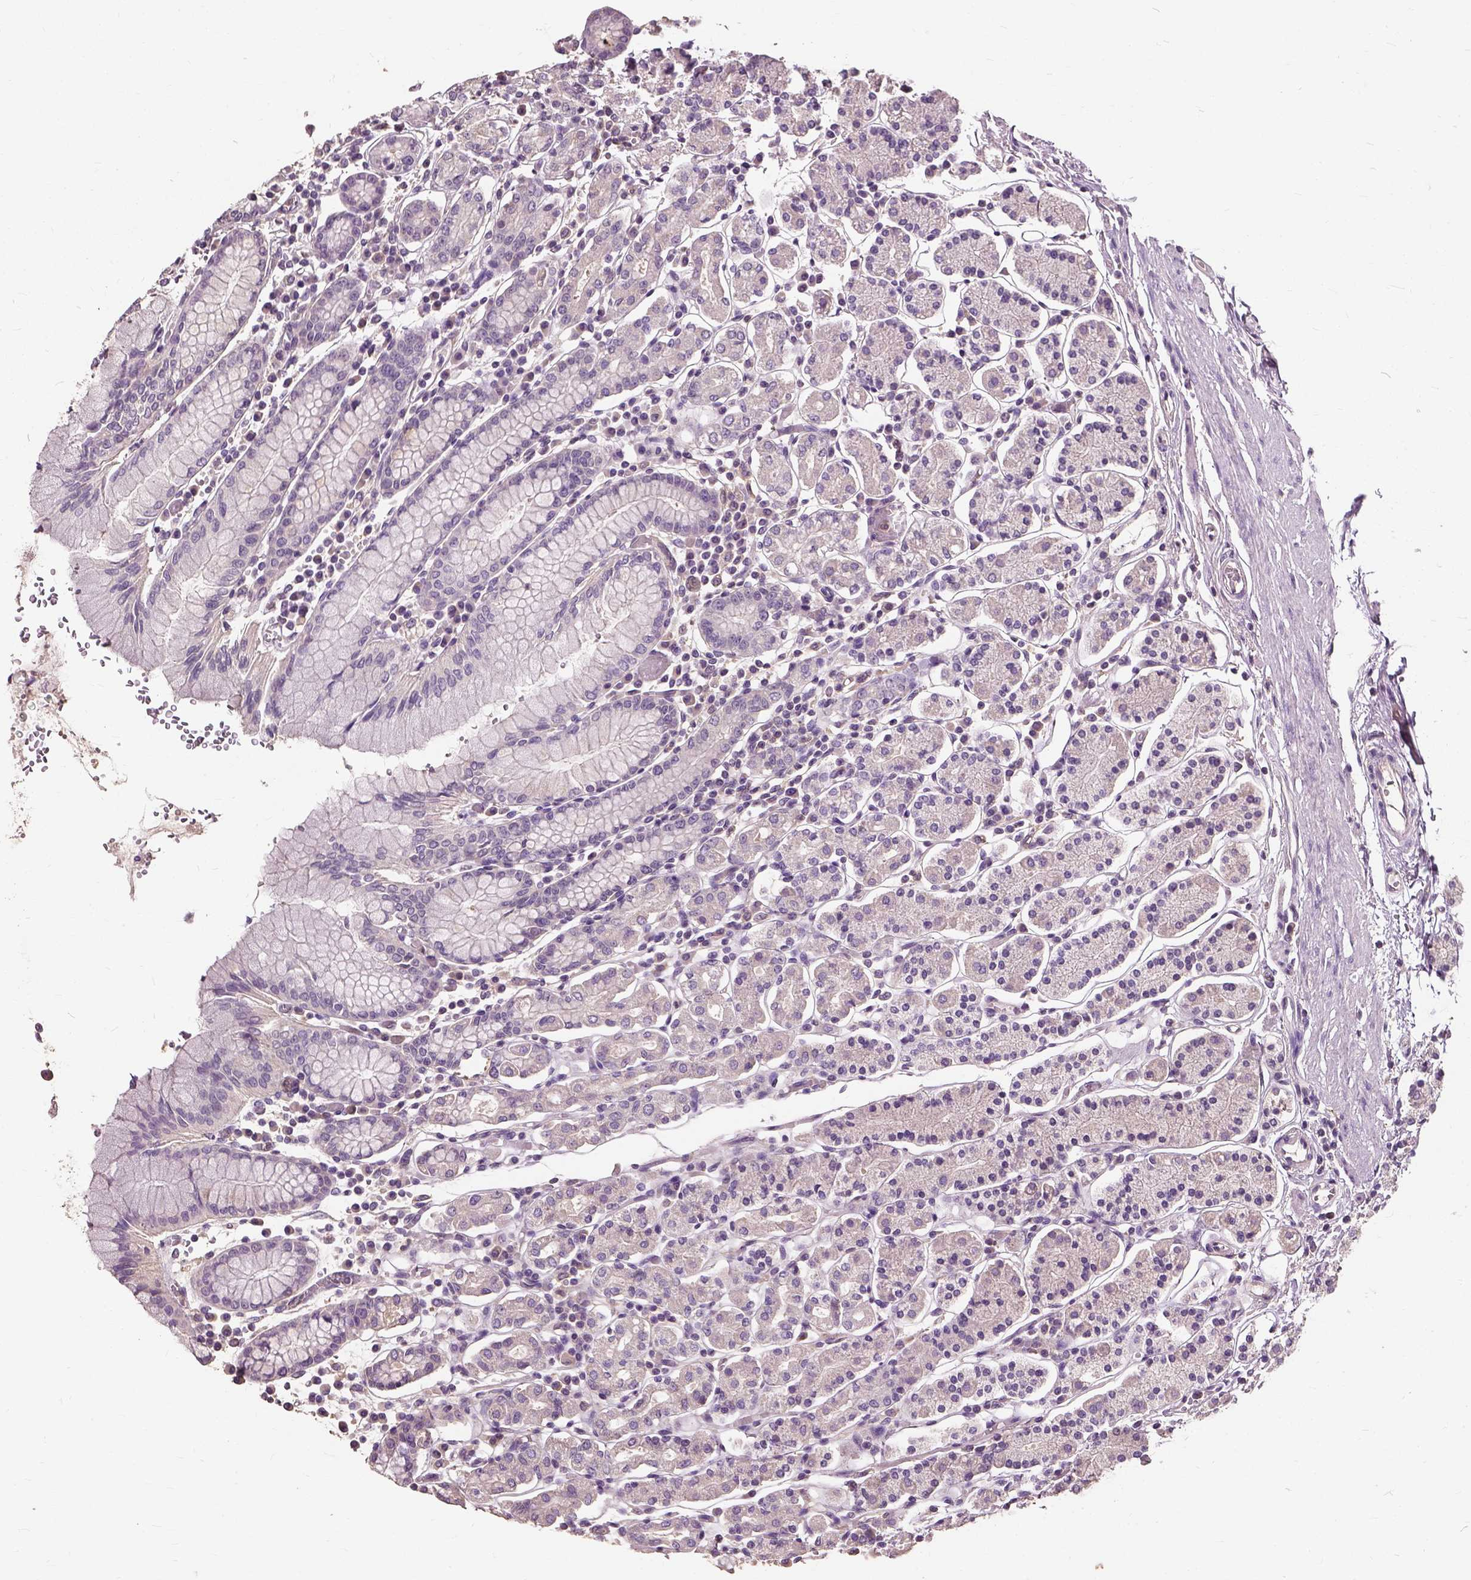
{"staining": {"intensity": "negative", "quantity": "none", "location": "none"}, "tissue": "stomach", "cell_type": "Glandular cells", "image_type": "normal", "snomed": [{"axis": "morphology", "description": "Normal tissue, NOS"}, {"axis": "topography", "description": "Stomach, upper"}, {"axis": "topography", "description": "Stomach"}], "caption": "Immunohistochemistry histopathology image of benign stomach stained for a protein (brown), which demonstrates no expression in glandular cells. (DAB immunohistochemistry visualized using brightfield microscopy, high magnification).", "gene": "PEA15", "patient": {"sex": "male", "age": 62}}